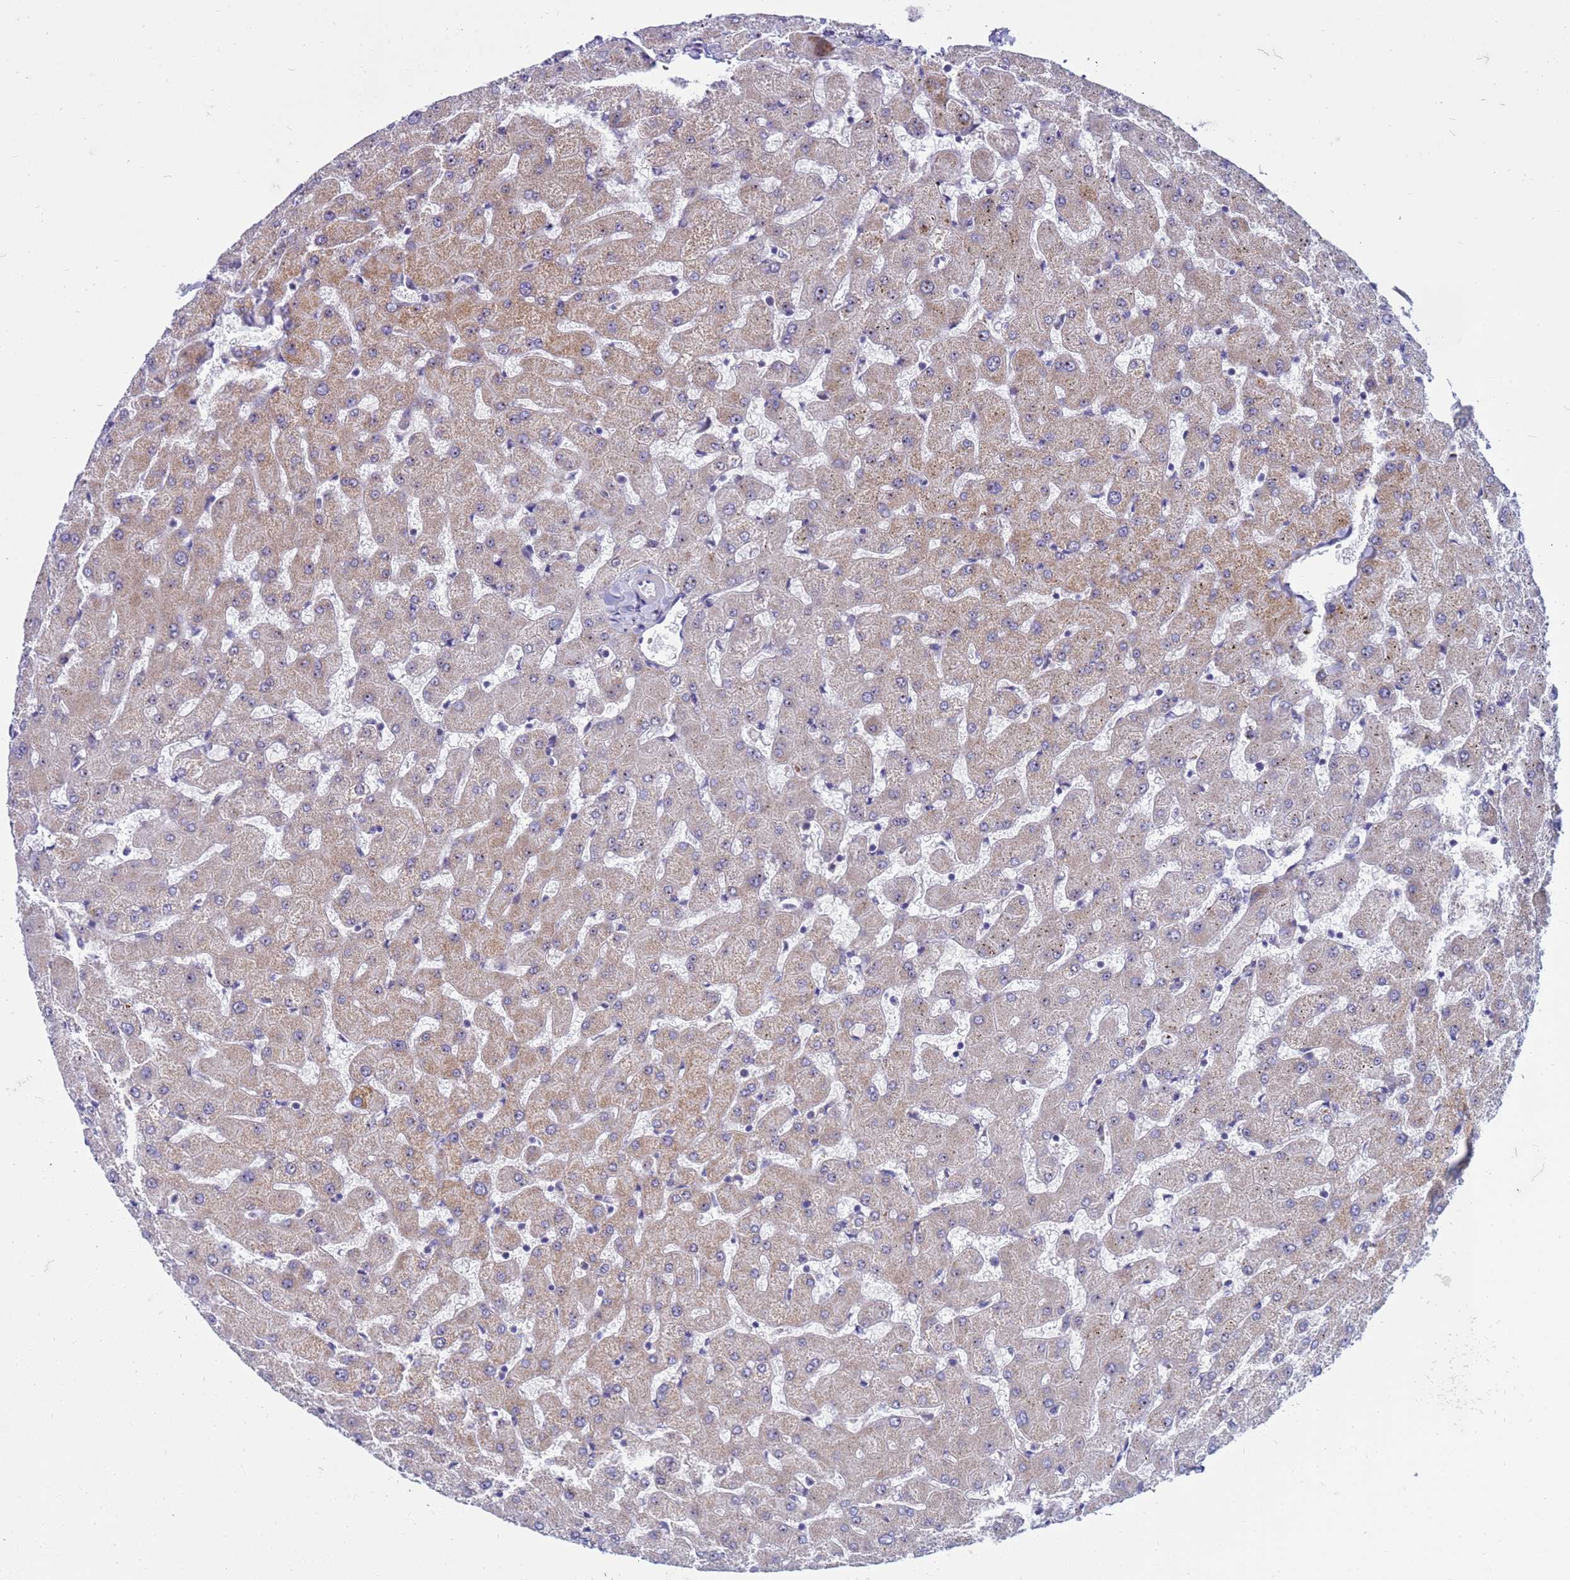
{"staining": {"intensity": "negative", "quantity": "none", "location": "none"}, "tissue": "liver", "cell_type": "Cholangiocytes", "image_type": "normal", "snomed": [{"axis": "morphology", "description": "Normal tissue, NOS"}, {"axis": "topography", "description": "Liver"}], "caption": "Cholangiocytes show no significant positivity in normal liver. (DAB immunohistochemistry with hematoxylin counter stain).", "gene": "LRATD1", "patient": {"sex": "female", "age": 63}}